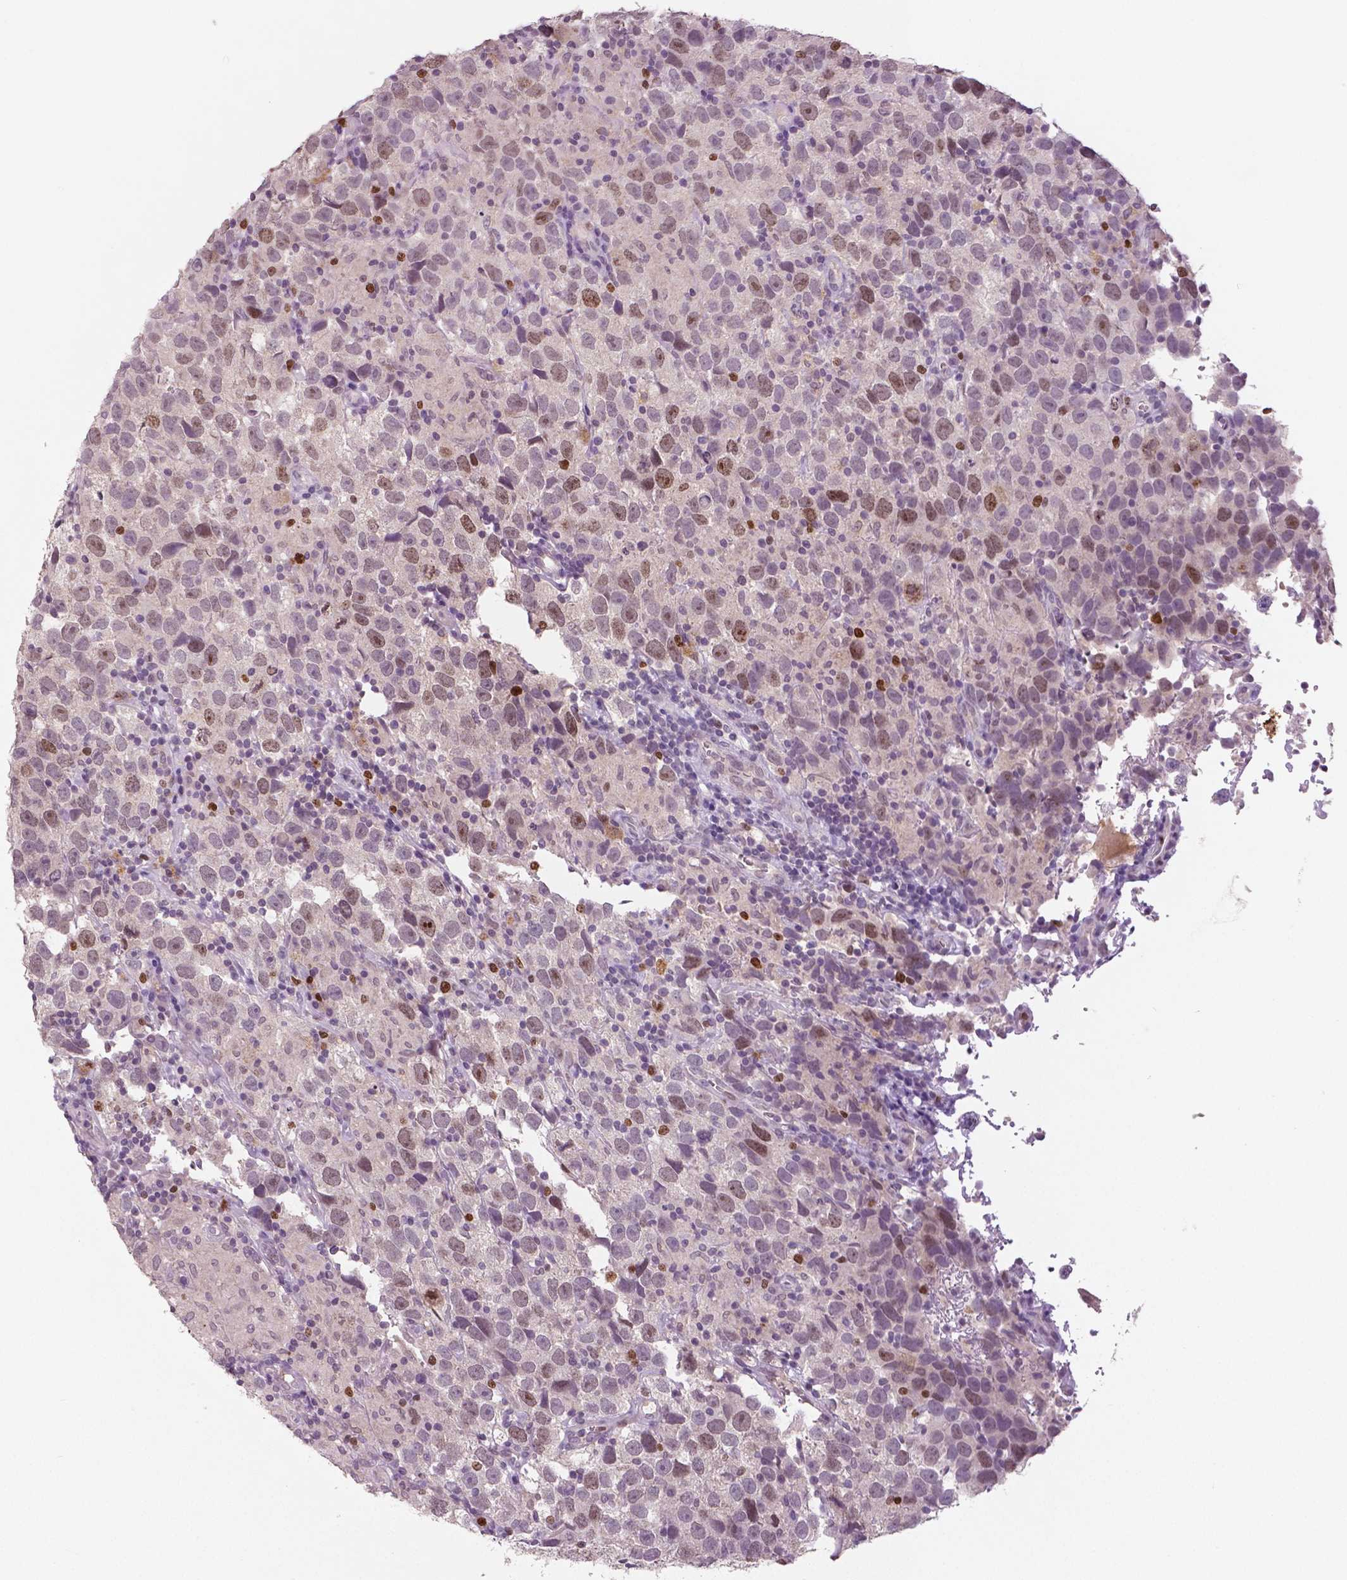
{"staining": {"intensity": "moderate", "quantity": "25%-75%", "location": "nuclear"}, "tissue": "testis cancer", "cell_type": "Tumor cells", "image_type": "cancer", "snomed": [{"axis": "morphology", "description": "Seminoma, NOS"}, {"axis": "topography", "description": "Testis"}], "caption": "Testis cancer was stained to show a protein in brown. There is medium levels of moderate nuclear expression in about 25%-75% of tumor cells.", "gene": "MKI67", "patient": {"sex": "male", "age": 26}}